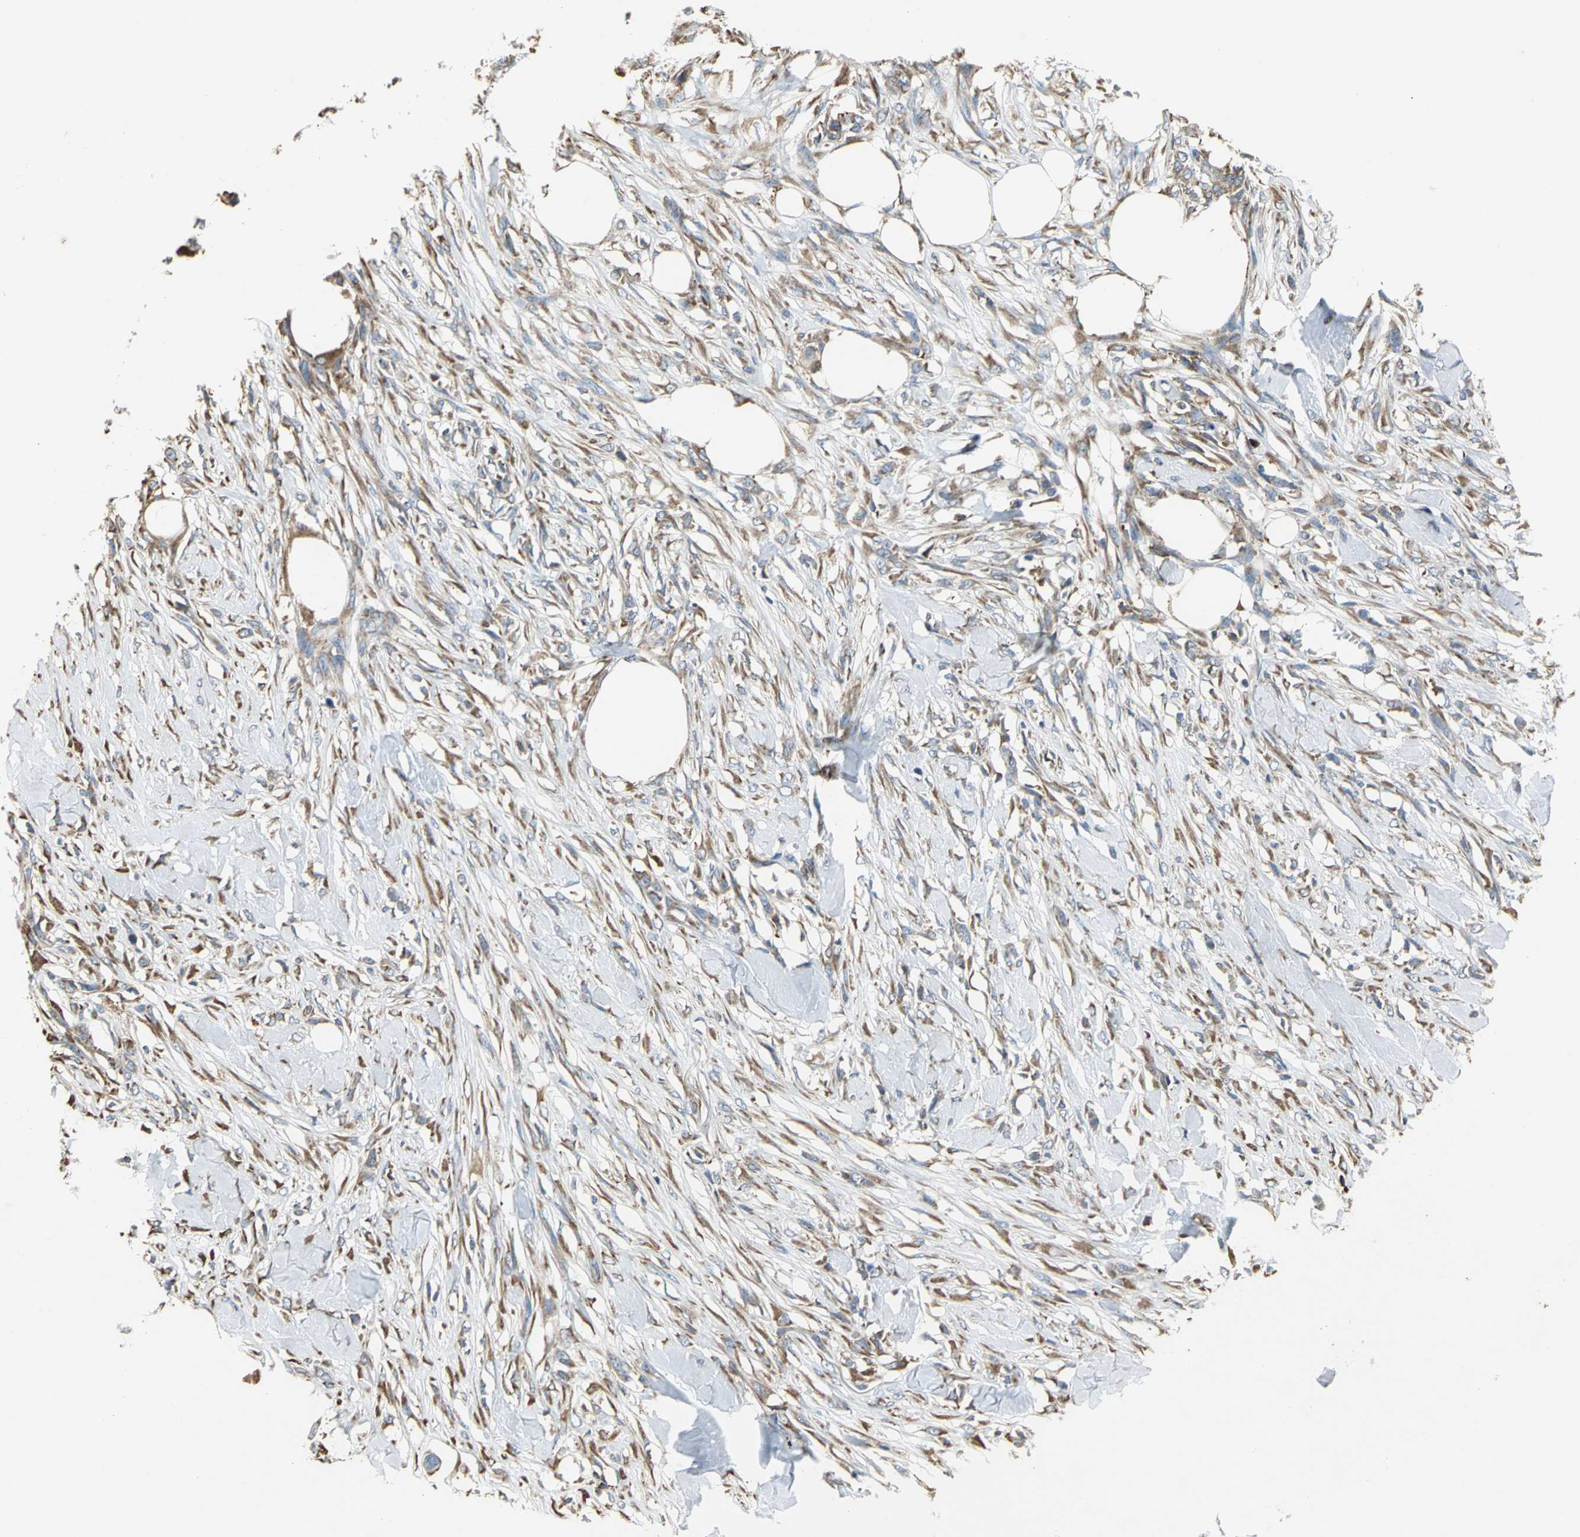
{"staining": {"intensity": "weak", "quantity": ">75%", "location": "cytoplasmic/membranous"}, "tissue": "skin cancer", "cell_type": "Tumor cells", "image_type": "cancer", "snomed": [{"axis": "morphology", "description": "Normal tissue, NOS"}, {"axis": "morphology", "description": "Squamous cell carcinoma, NOS"}, {"axis": "topography", "description": "Skin"}], "caption": "Immunohistochemical staining of squamous cell carcinoma (skin) exhibits low levels of weak cytoplasmic/membranous protein staining in about >75% of tumor cells. (IHC, brightfield microscopy, high magnification).", "gene": "SDF2L1", "patient": {"sex": "female", "age": 59}}